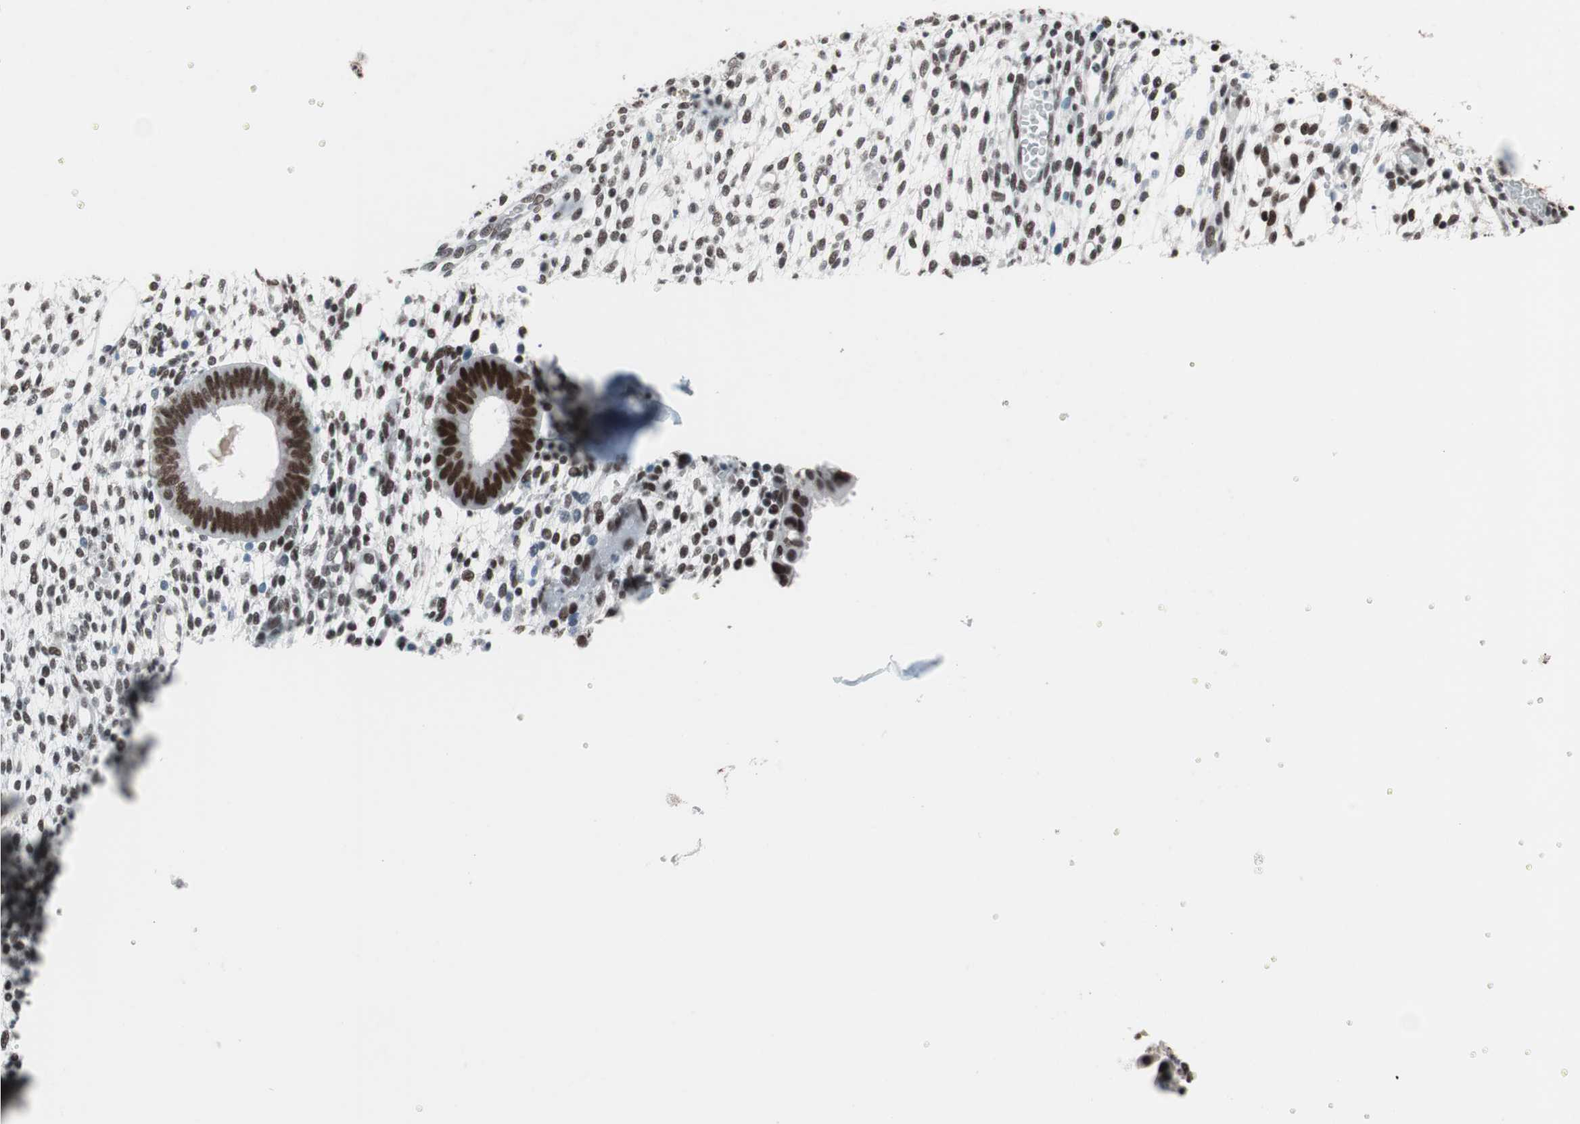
{"staining": {"intensity": "strong", "quantity": "25%-75%", "location": "nuclear"}, "tissue": "endometrium", "cell_type": "Cells in endometrial stroma", "image_type": "normal", "snomed": [{"axis": "morphology", "description": "Normal tissue, NOS"}, {"axis": "topography", "description": "Endometrium"}], "caption": "High-magnification brightfield microscopy of normal endometrium stained with DAB (brown) and counterstained with hematoxylin (blue). cells in endometrial stroma exhibit strong nuclear expression is identified in about25%-75% of cells. (brown staining indicates protein expression, while blue staining denotes nuclei).", "gene": "ARID1A", "patient": {"sex": "female", "age": 35}}